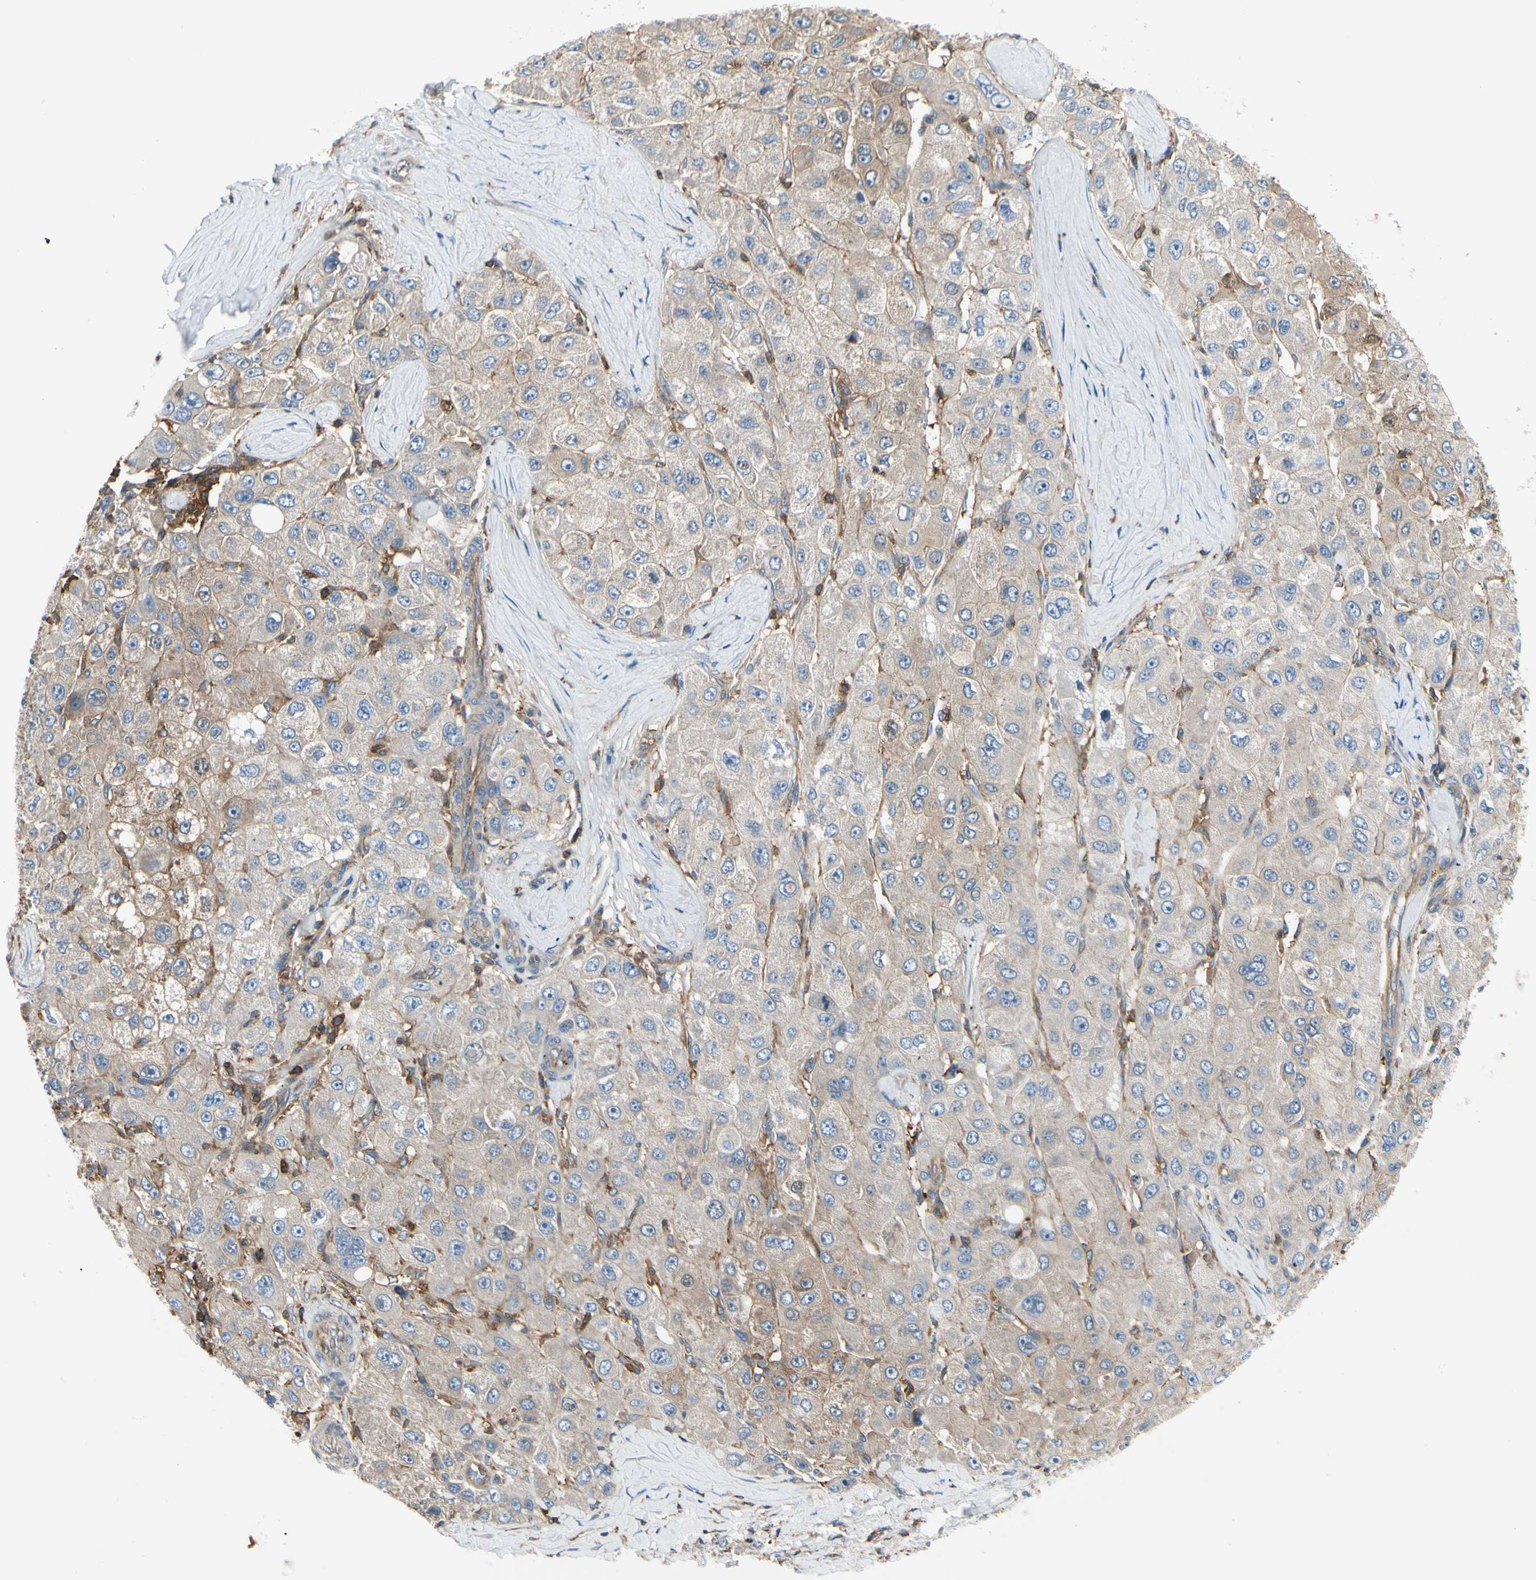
{"staining": {"intensity": "weak", "quantity": "<25%", "location": "cytoplasmic/membranous"}, "tissue": "liver cancer", "cell_type": "Tumor cells", "image_type": "cancer", "snomed": [{"axis": "morphology", "description": "Carcinoma, Hepatocellular, NOS"}, {"axis": "topography", "description": "Liver"}], "caption": "Protein analysis of liver cancer (hepatocellular carcinoma) demonstrates no significant expression in tumor cells.", "gene": "CAPZA2", "patient": {"sex": "male", "age": 80}}